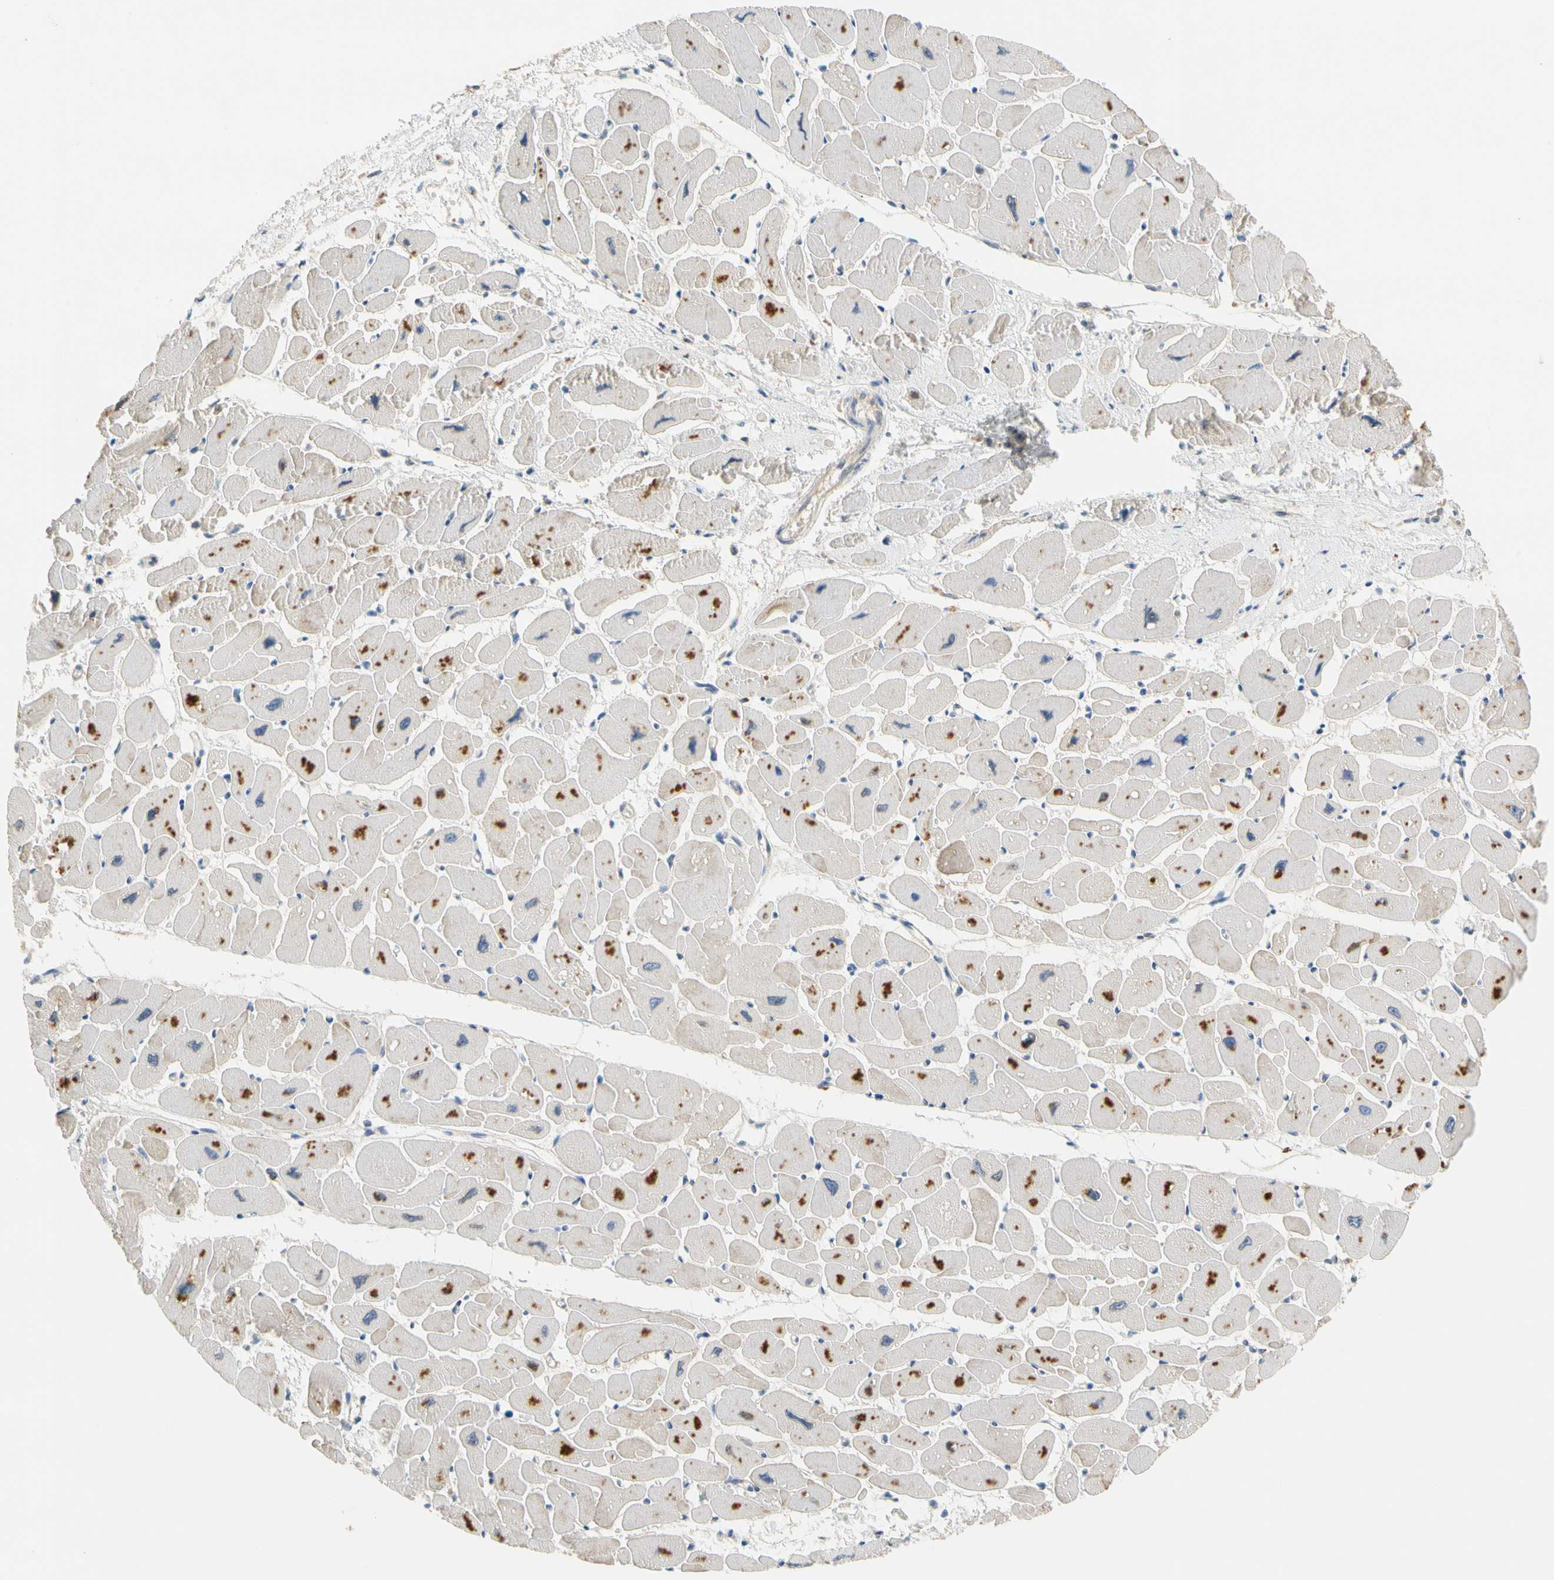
{"staining": {"intensity": "moderate", "quantity": "25%-75%", "location": "cytoplasmic/membranous"}, "tissue": "heart muscle", "cell_type": "Cardiomyocytes", "image_type": "normal", "snomed": [{"axis": "morphology", "description": "Normal tissue, NOS"}, {"axis": "topography", "description": "Heart"}], "caption": "A histopathology image of heart muscle stained for a protein demonstrates moderate cytoplasmic/membranous brown staining in cardiomyocytes.", "gene": "GPSM2", "patient": {"sex": "female", "age": 54}}